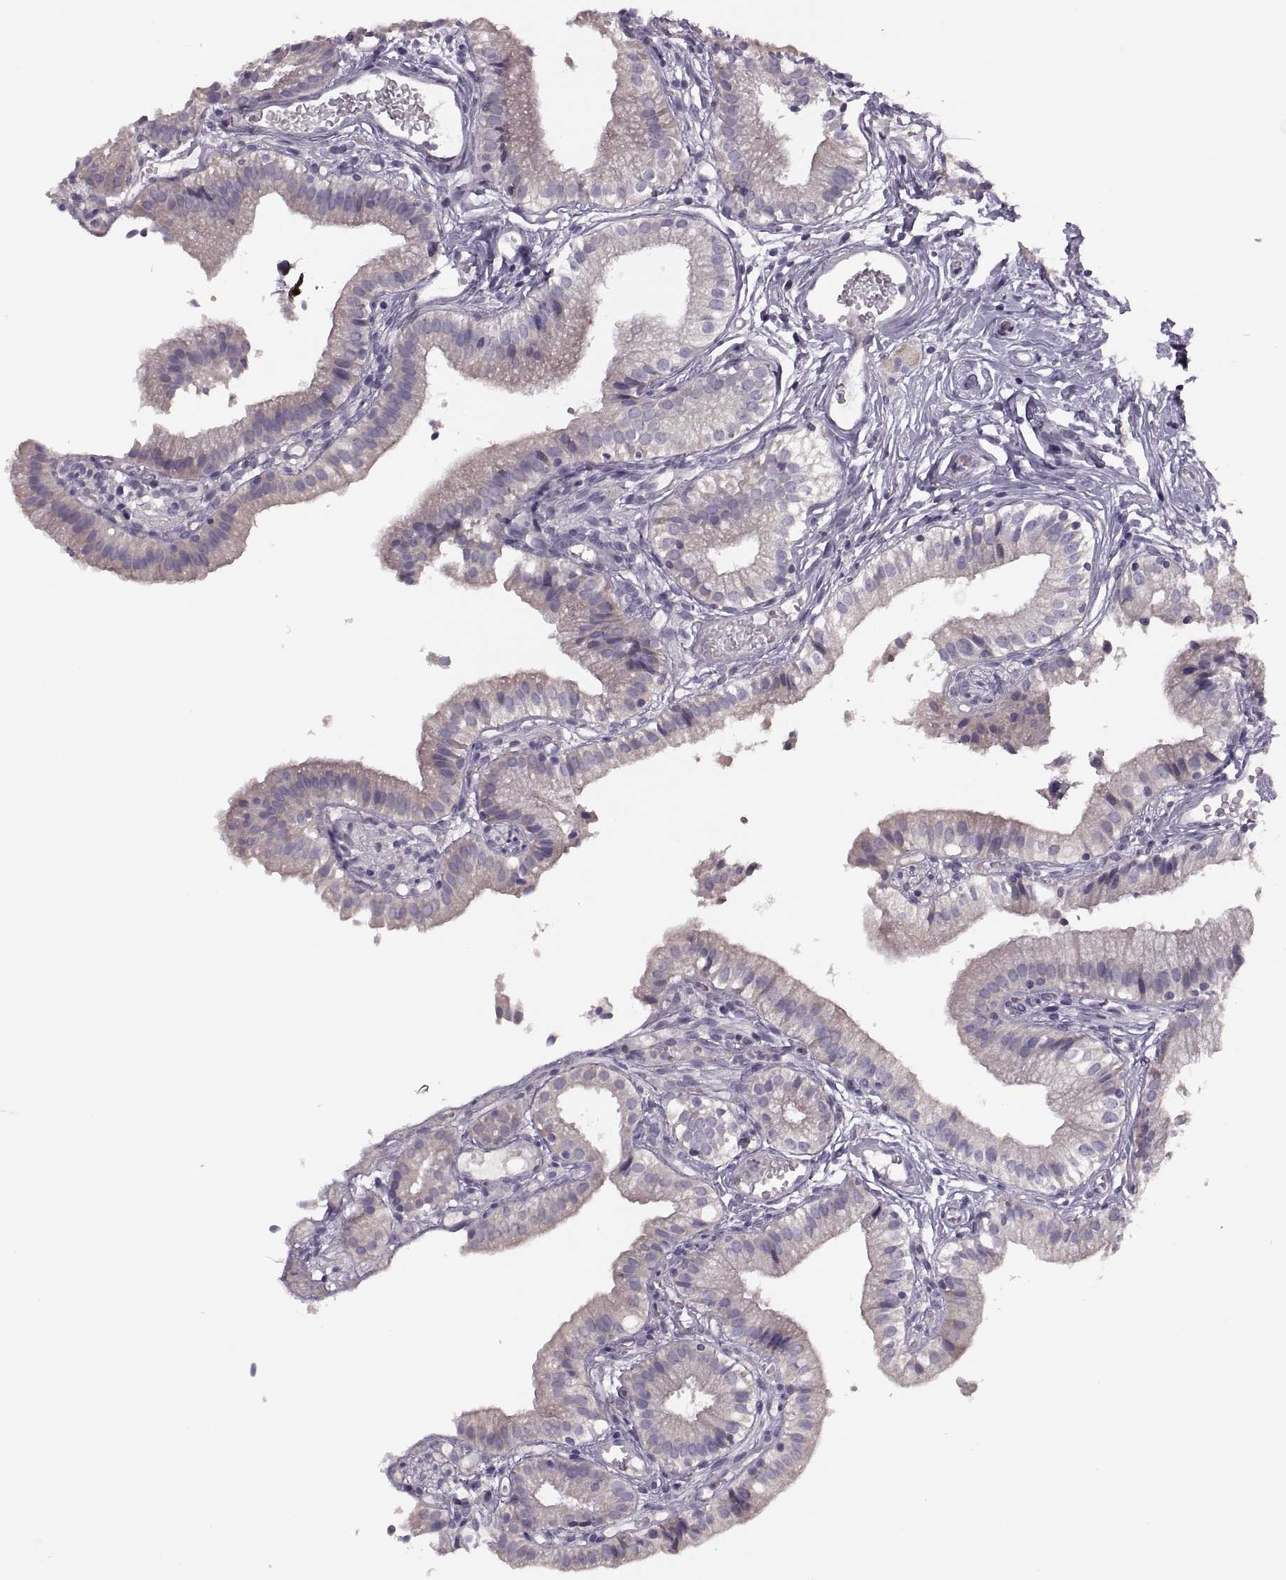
{"staining": {"intensity": "weak", "quantity": ">75%", "location": "cytoplasmic/membranous"}, "tissue": "gallbladder", "cell_type": "Glandular cells", "image_type": "normal", "snomed": [{"axis": "morphology", "description": "Normal tissue, NOS"}, {"axis": "topography", "description": "Gallbladder"}], "caption": "Immunohistochemical staining of benign gallbladder exhibits weak cytoplasmic/membranous protein expression in approximately >75% of glandular cells. (IHC, brightfield microscopy, high magnification).", "gene": "PRSS54", "patient": {"sex": "female", "age": 47}}